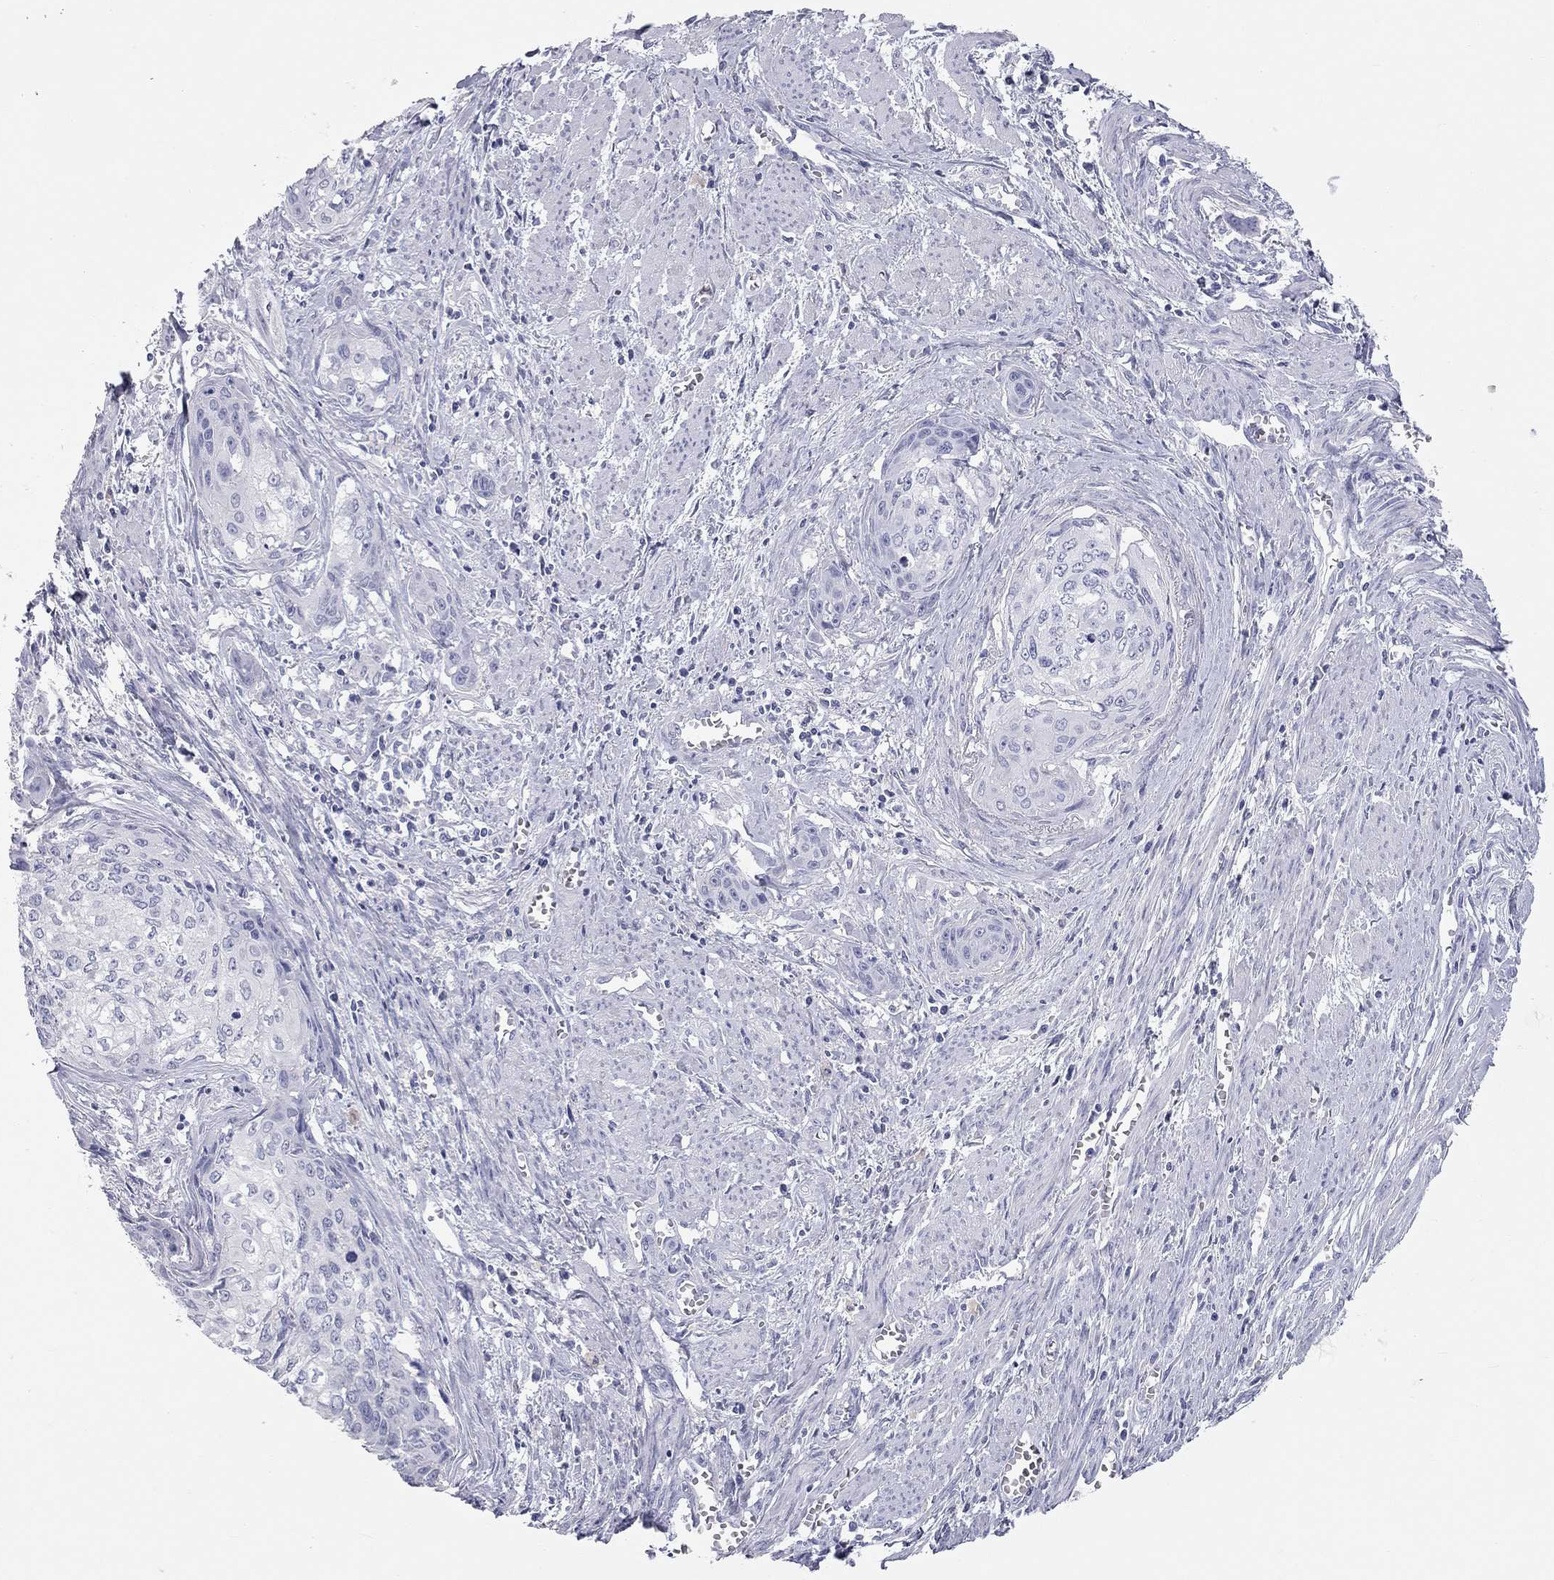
{"staining": {"intensity": "negative", "quantity": "none", "location": "none"}, "tissue": "cervical cancer", "cell_type": "Tumor cells", "image_type": "cancer", "snomed": [{"axis": "morphology", "description": "Squamous cell carcinoma, NOS"}, {"axis": "topography", "description": "Cervix"}], "caption": "Immunohistochemistry (IHC) of human squamous cell carcinoma (cervical) exhibits no positivity in tumor cells. (Immunohistochemistry, brightfield microscopy, high magnification).", "gene": "PCDHGC5", "patient": {"sex": "female", "age": 58}}